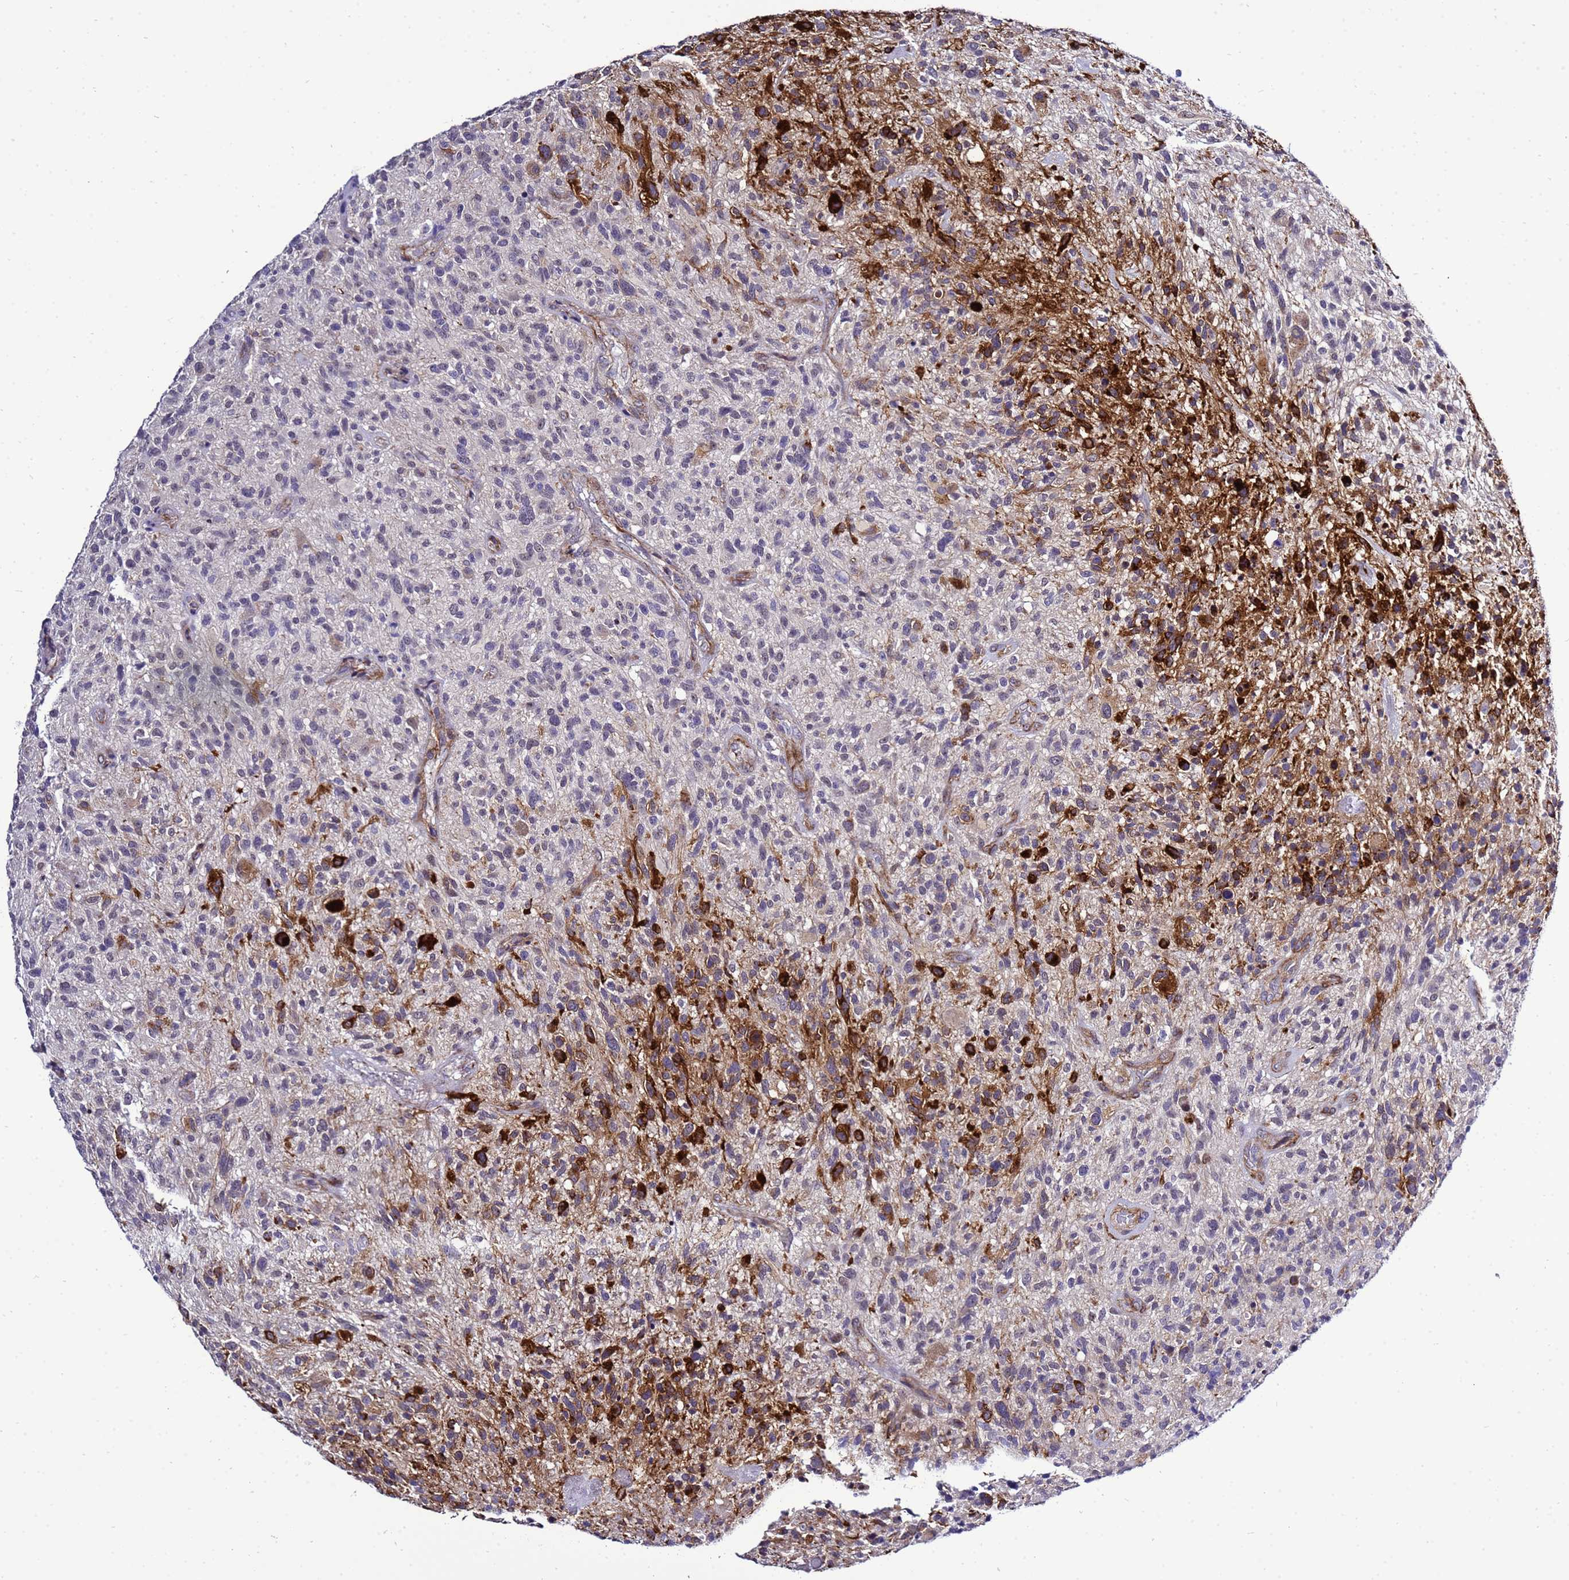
{"staining": {"intensity": "negative", "quantity": "none", "location": "none"}, "tissue": "glioma", "cell_type": "Tumor cells", "image_type": "cancer", "snomed": [{"axis": "morphology", "description": "Glioma, malignant, High grade"}, {"axis": "topography", "description": "Brain"}], "caption": "A histopathology image of human glioma is negative for staining in tumor cells.", "gene": "GZF1", "patient": {"sex": "male", "age": 47}}